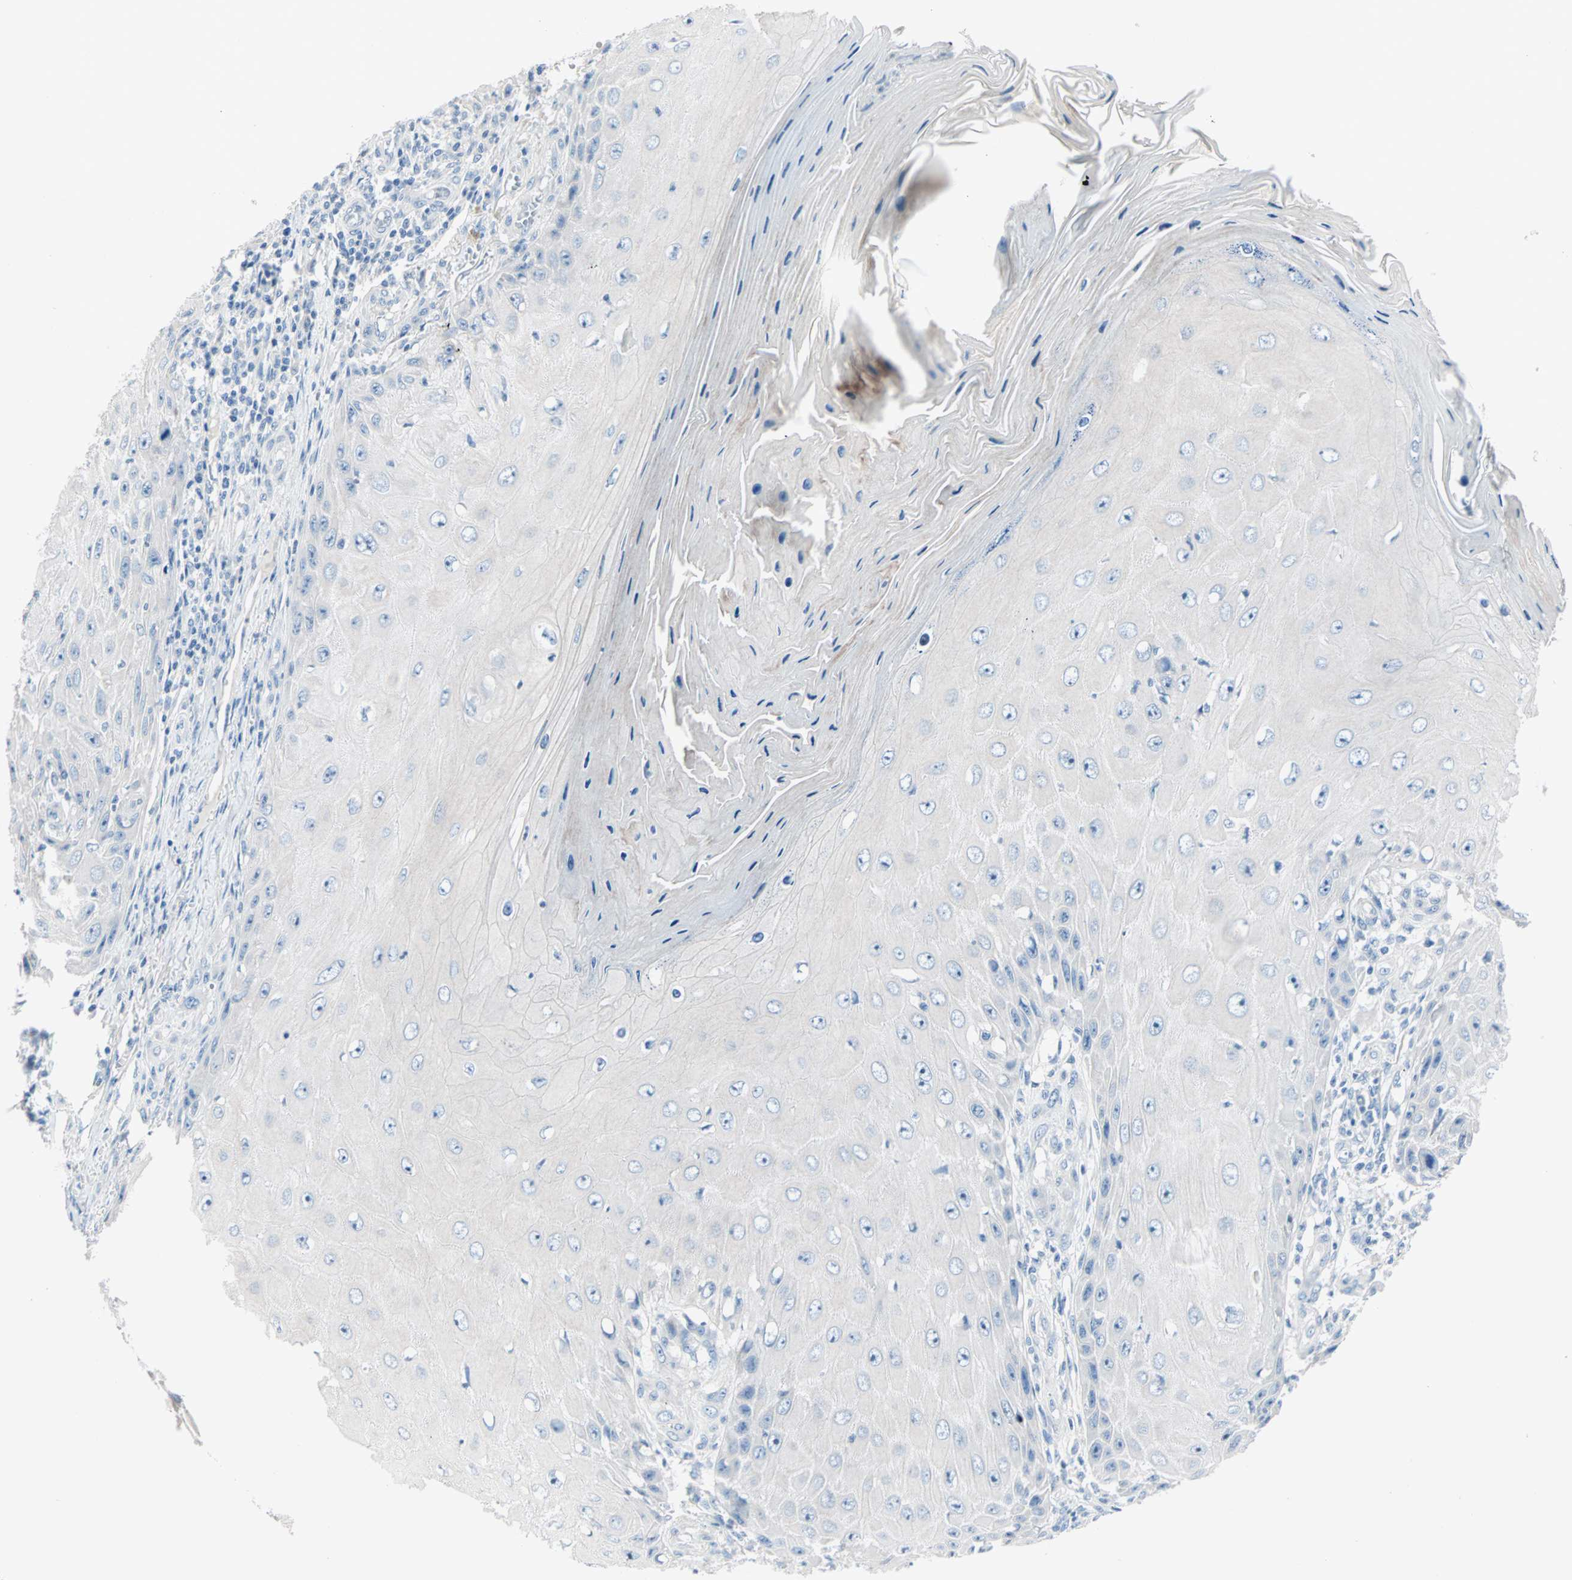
{"staining": {"intensity": "negative", "quantity": "none", "location": "none"}, "tissue": "skin cancer", "cell_type": "Tumor cells", "image_type": "cancer", "snomed": [{"axis": "morphology", "description": "Squamous cell carcinoma, NOS"}, {"axis": "topography", "description": "Skin"}], "caption": "A high-resolution image shows immunohistochemistry (IHC) staining of skin cancer, which displays no significant positivity in tumor cells. (IHC, brightfield microscopy, high magnification).", "gene": "NEFH", "patient": {"sex": "female", "age": 73}}